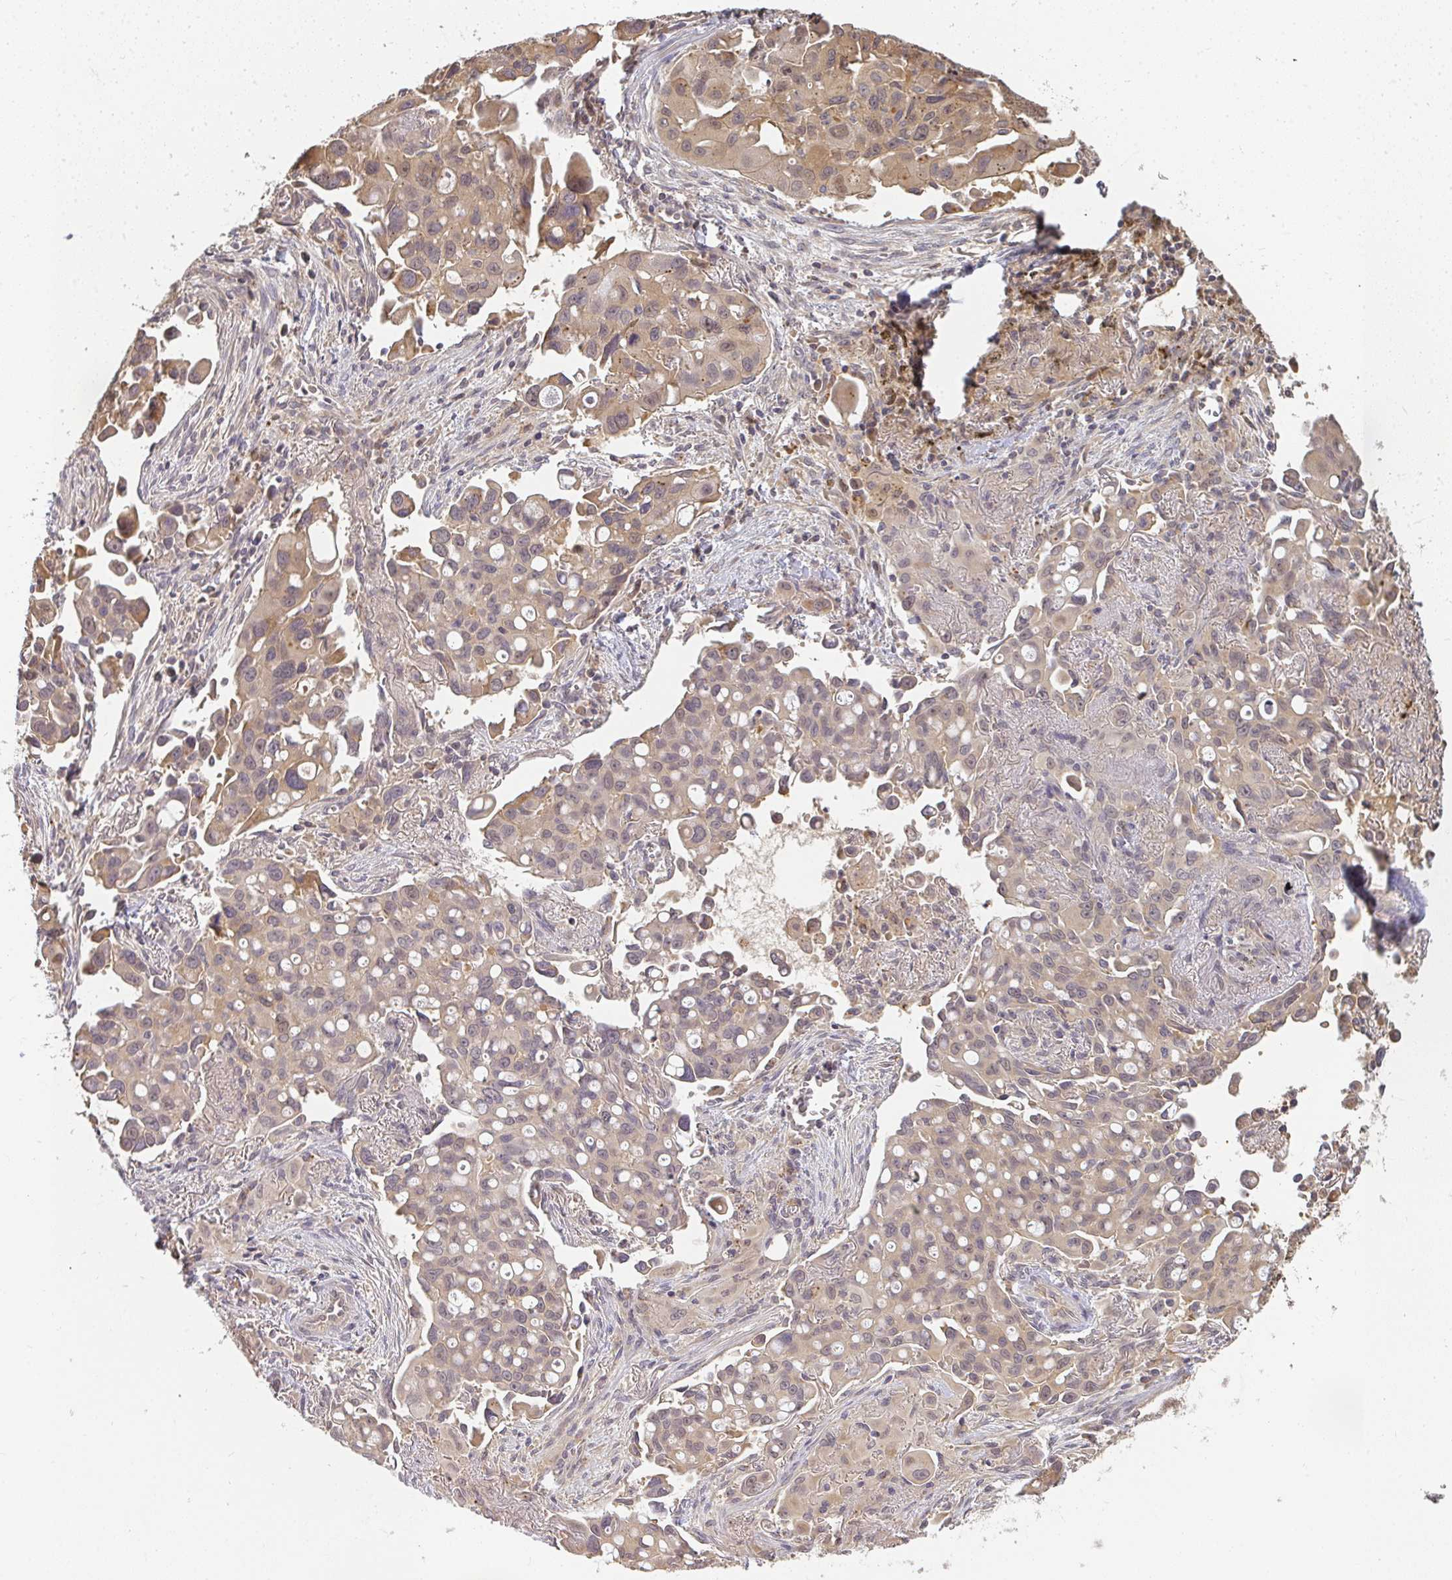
{"staining": {"intensity": "weak", "quantity": "25%-75%", "location": "cytoplasmic/membranous"}, "tissue": "lung cancer", "cell_type": "Tumor cells", "image_type": "cancer", "snomed": [{"axis": "morphology", "description": "Adenocarcinoma, NOS"}, {"axis": "topography", "description": "Lung"}], "caption": "High-power microscopy captured an IHC photomicrograph of lung cancer (adenocarcinoma), revealing weak cytoplasmic/membranous positivity in about 25%-75% of tumor cells. Immunohistochemistry stains the protein of interest in brown and the nuclei are stained blue.", "gene": "SLC35B3", "patient": {"sex": "male", "age": 68}}